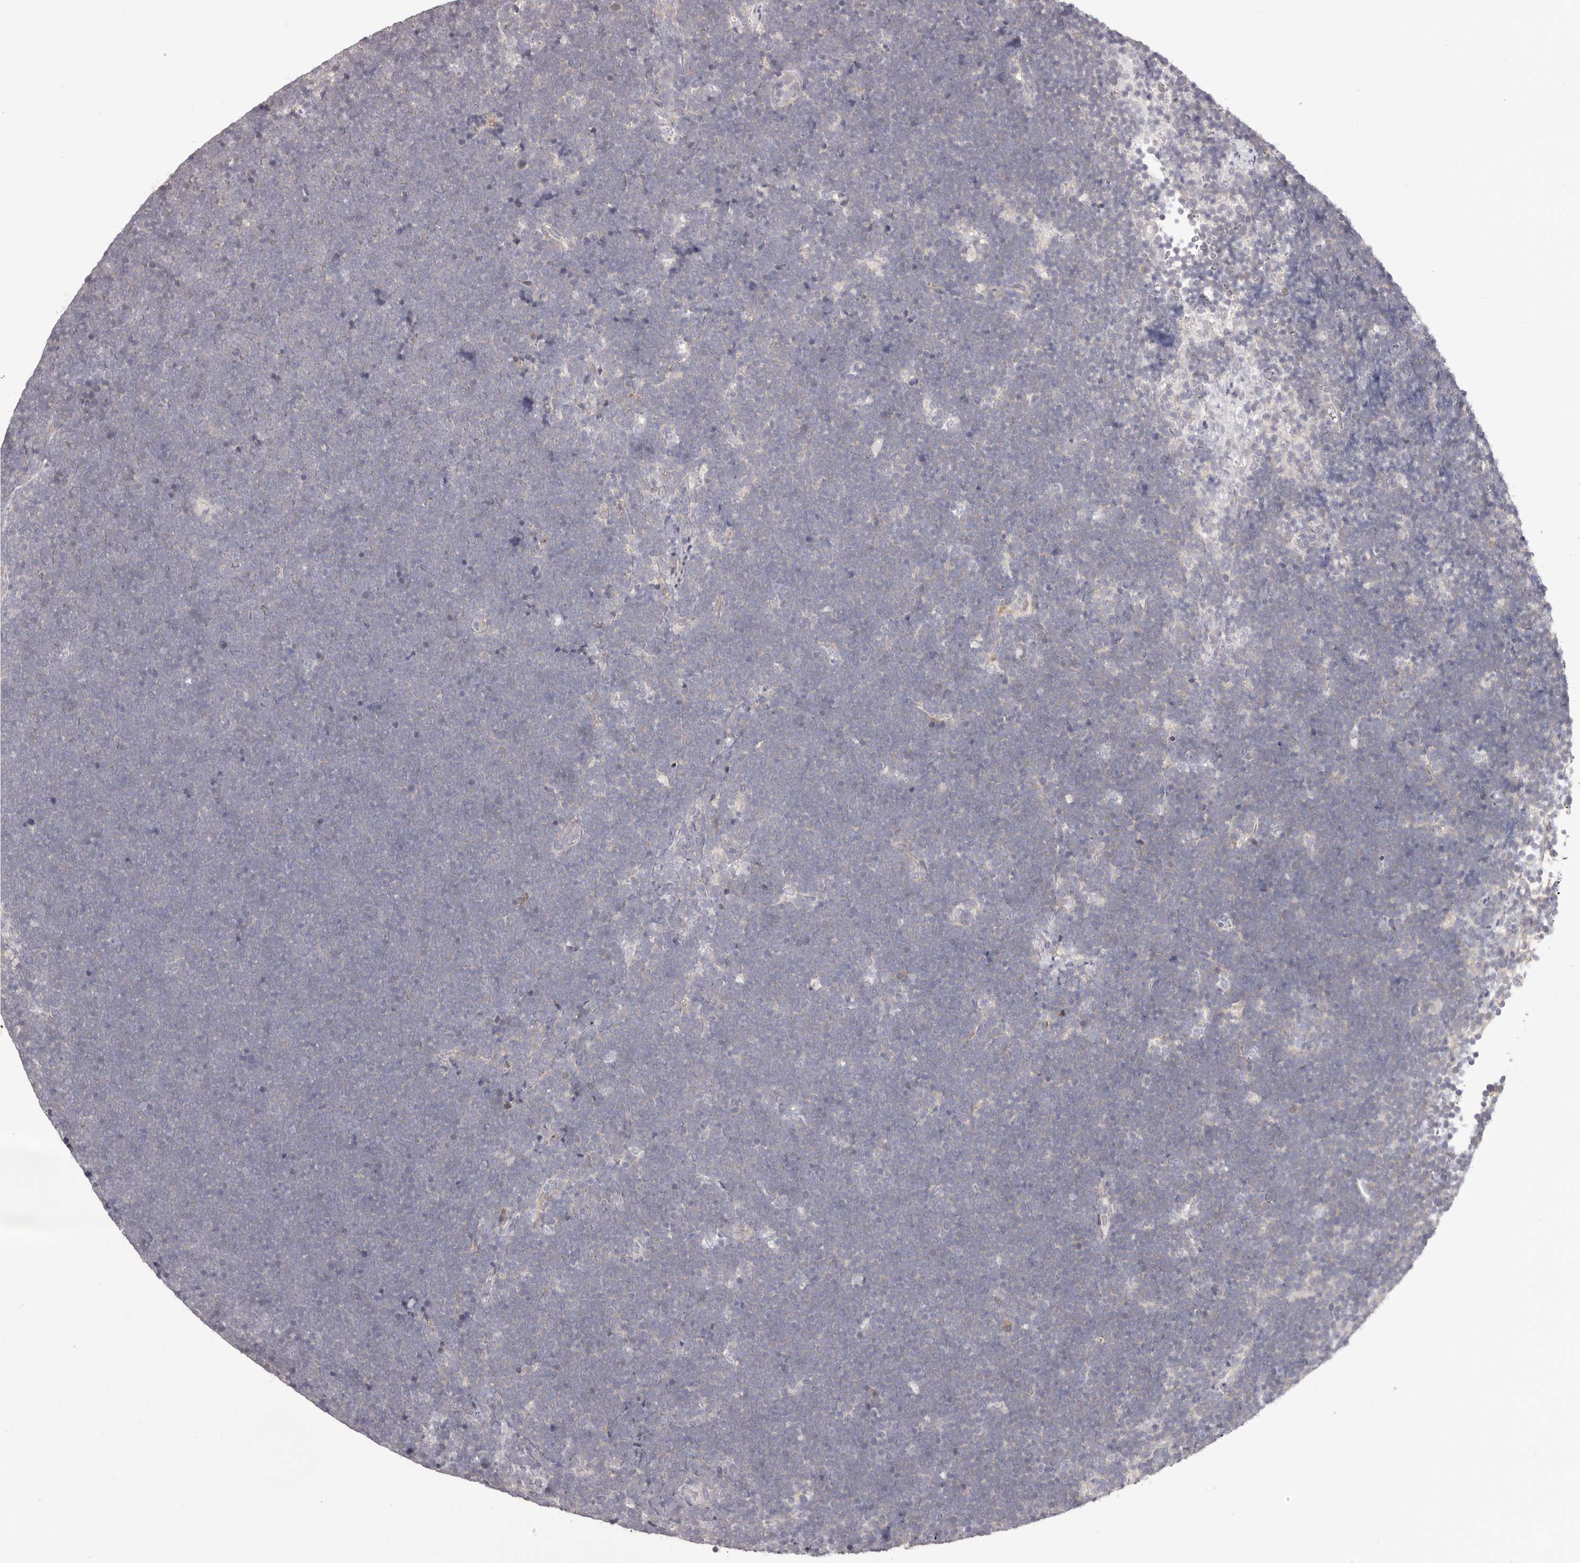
{"staining": {"intensity": "negative", "quantity": "none", "location": "none"}, "tissue": "lymphoma", "cell_type": "Tumor cells", "image_type": "cancer", "snomed": [{"axis": "morphology", "description": "Malignant lymphoma, non-Hodgkin's type, High grade"}, {"axis": "topography", "description": "Lymph node"}], "caption": "IHC photomicrograph of lymphoma stained for a protein (brown), which displays no expression in tumor cells.", "gene": "OTUD3", "patient": {"sex": "male", "age": 13}}